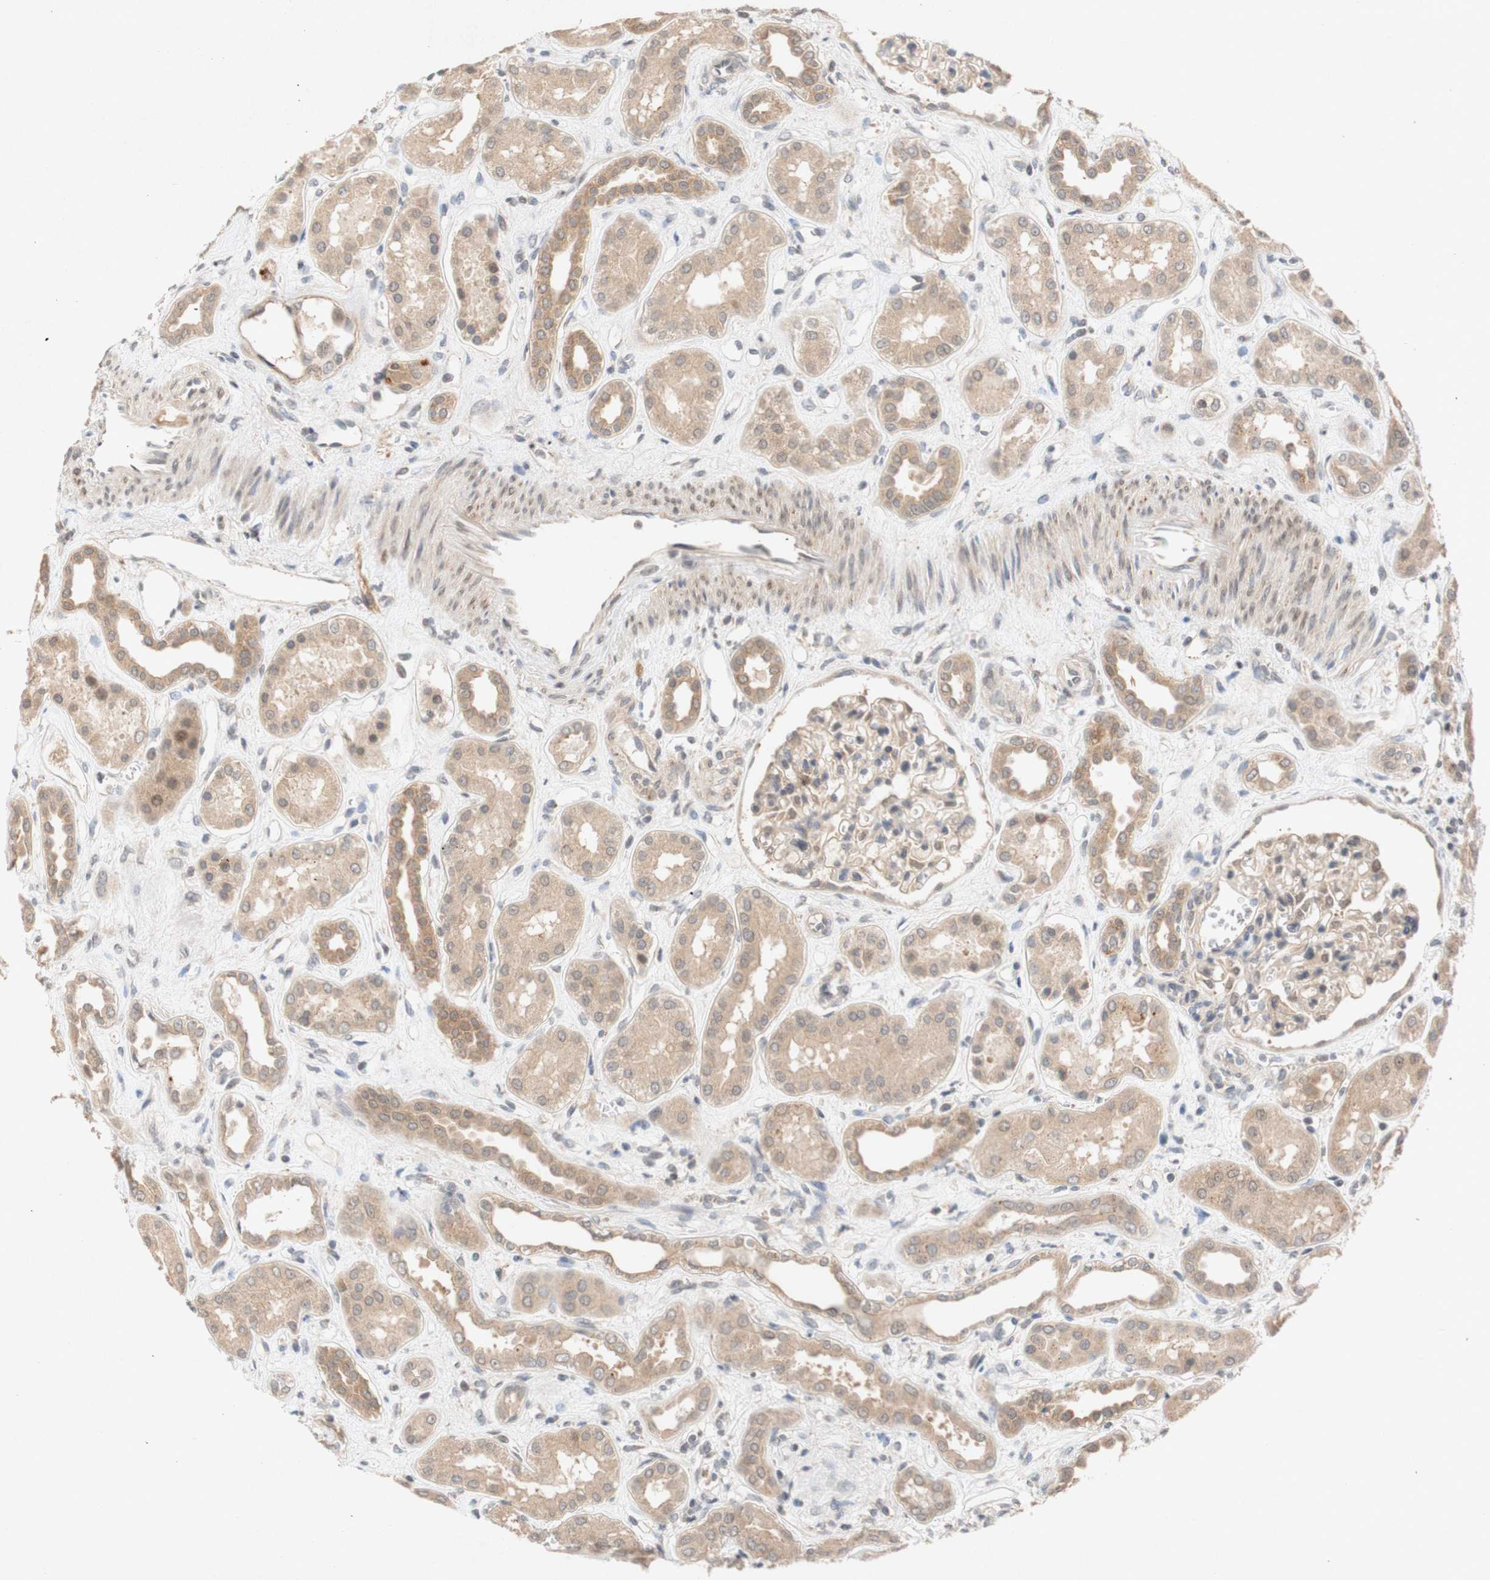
{"staining": {"intensity": "moderate", "quantity": "25%-75%", "location": "cytoplasmic/membranous,nuclear"}, "tissue": "kidney", "cell_type": "Cells in glomeruli", "image_type": "normal", "snomed": [{"axis": "morphology", "description": "Normal tissue, NOS"}, {"axis": "topography", "description": "Kidney"}], "caption": "Immunohistochemistry photomicrograph of normal kidney stained for a protein (brown), which displays medium levels of moderate cytoplasmic/membranous,nuclear staining in about 25%-75% of cells in glomeruli.", "gene": "PIN1", "patient": {"sex": "male", "age": 59}}